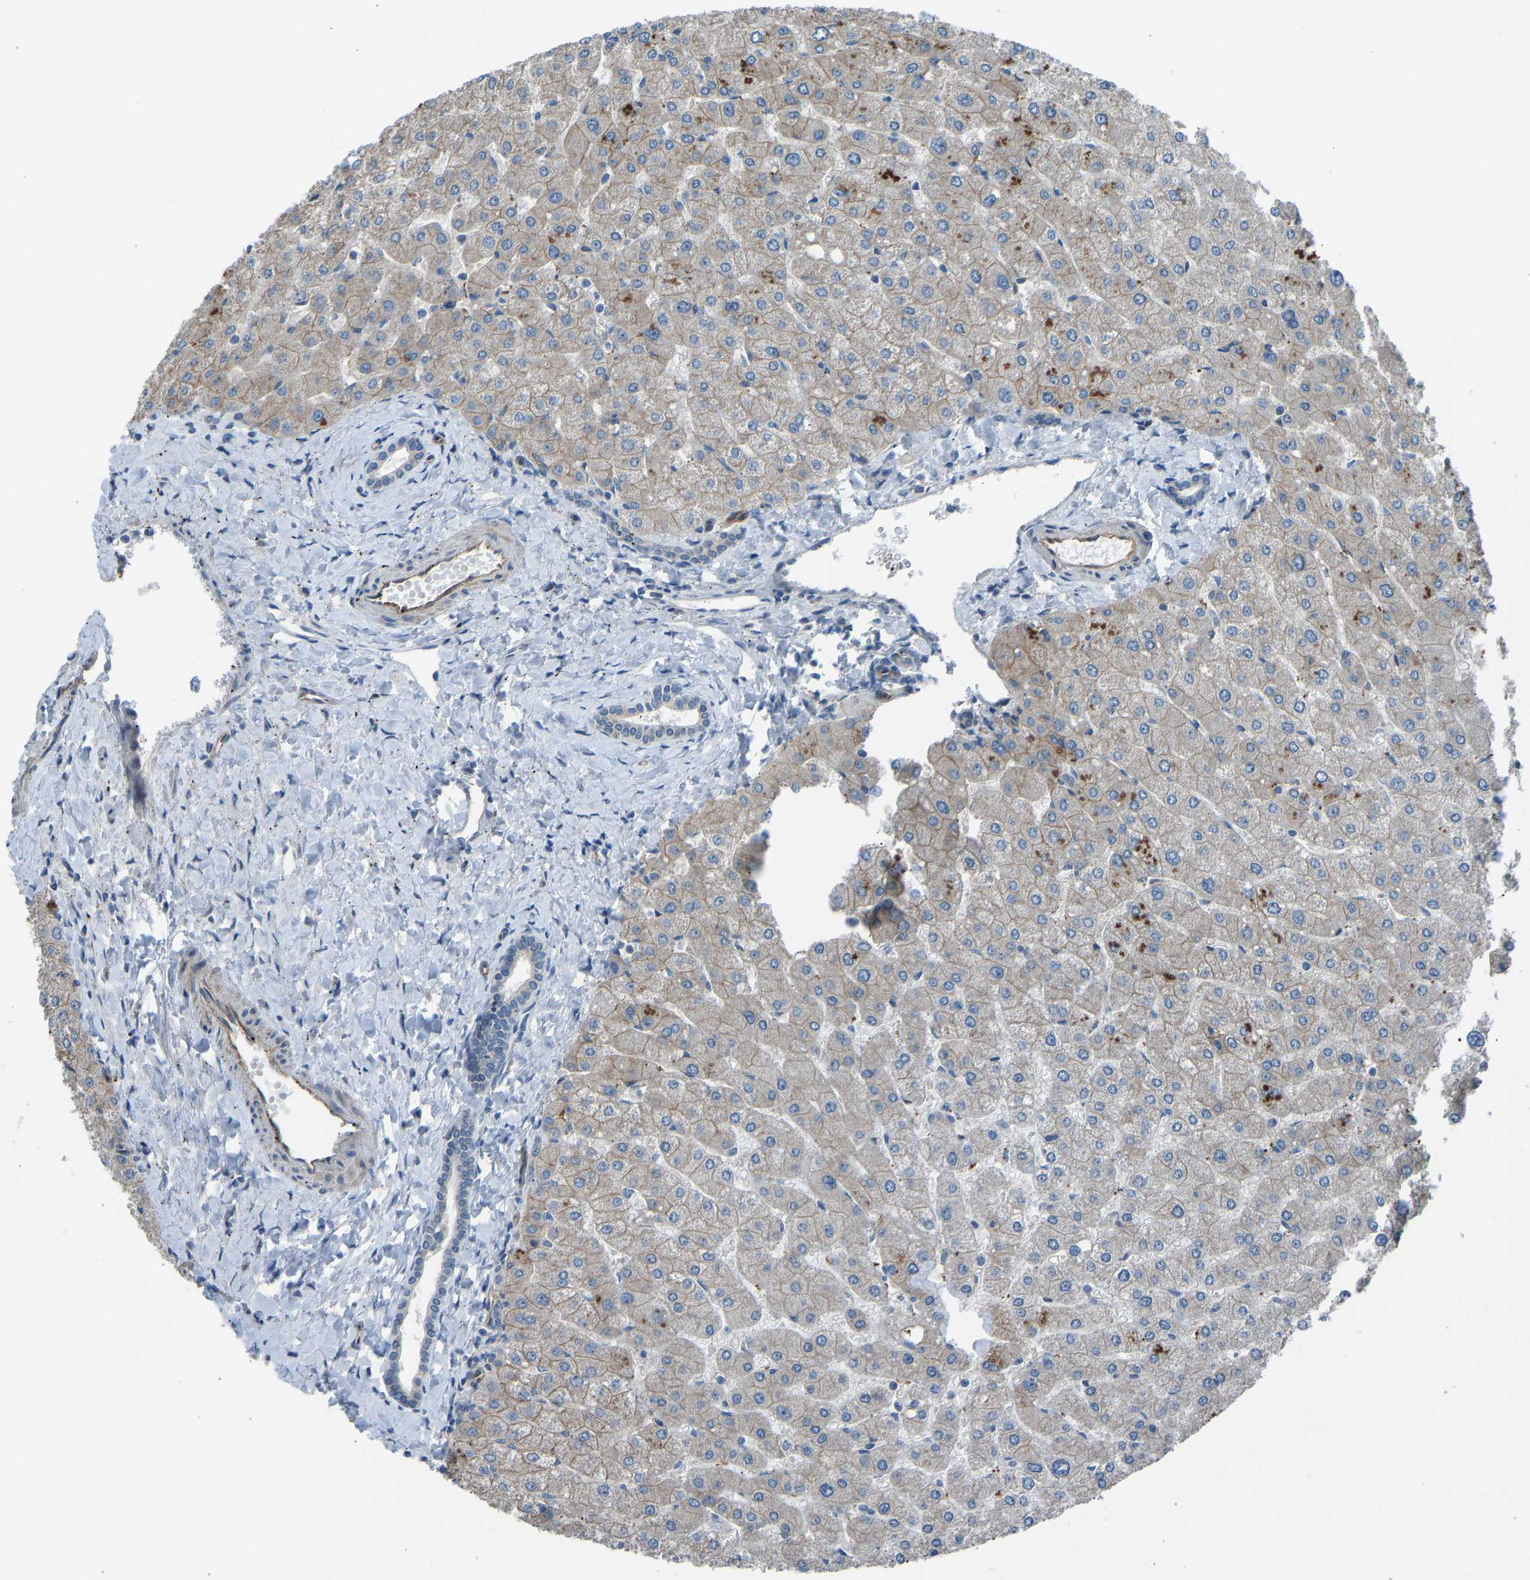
{"staining": {"intensity": "negative", "quantity": "none", "location": "none"}, "tissue": "liver", "cell_type": "Cholangiocytes", "image_type": "normal", "snomed": [{"axis": "morphology", "description": "Normal tissue, NOS"}, {"axis": "topography", "description": "Liver"}], "caption": "Immunohistochemistry histopathology image of unremarkable liver stained for a protein (brown), which displays no positivity in cholangiocytes.", "gene": "SLC43A1", "patient": {"sex": "male", "age": 55}}